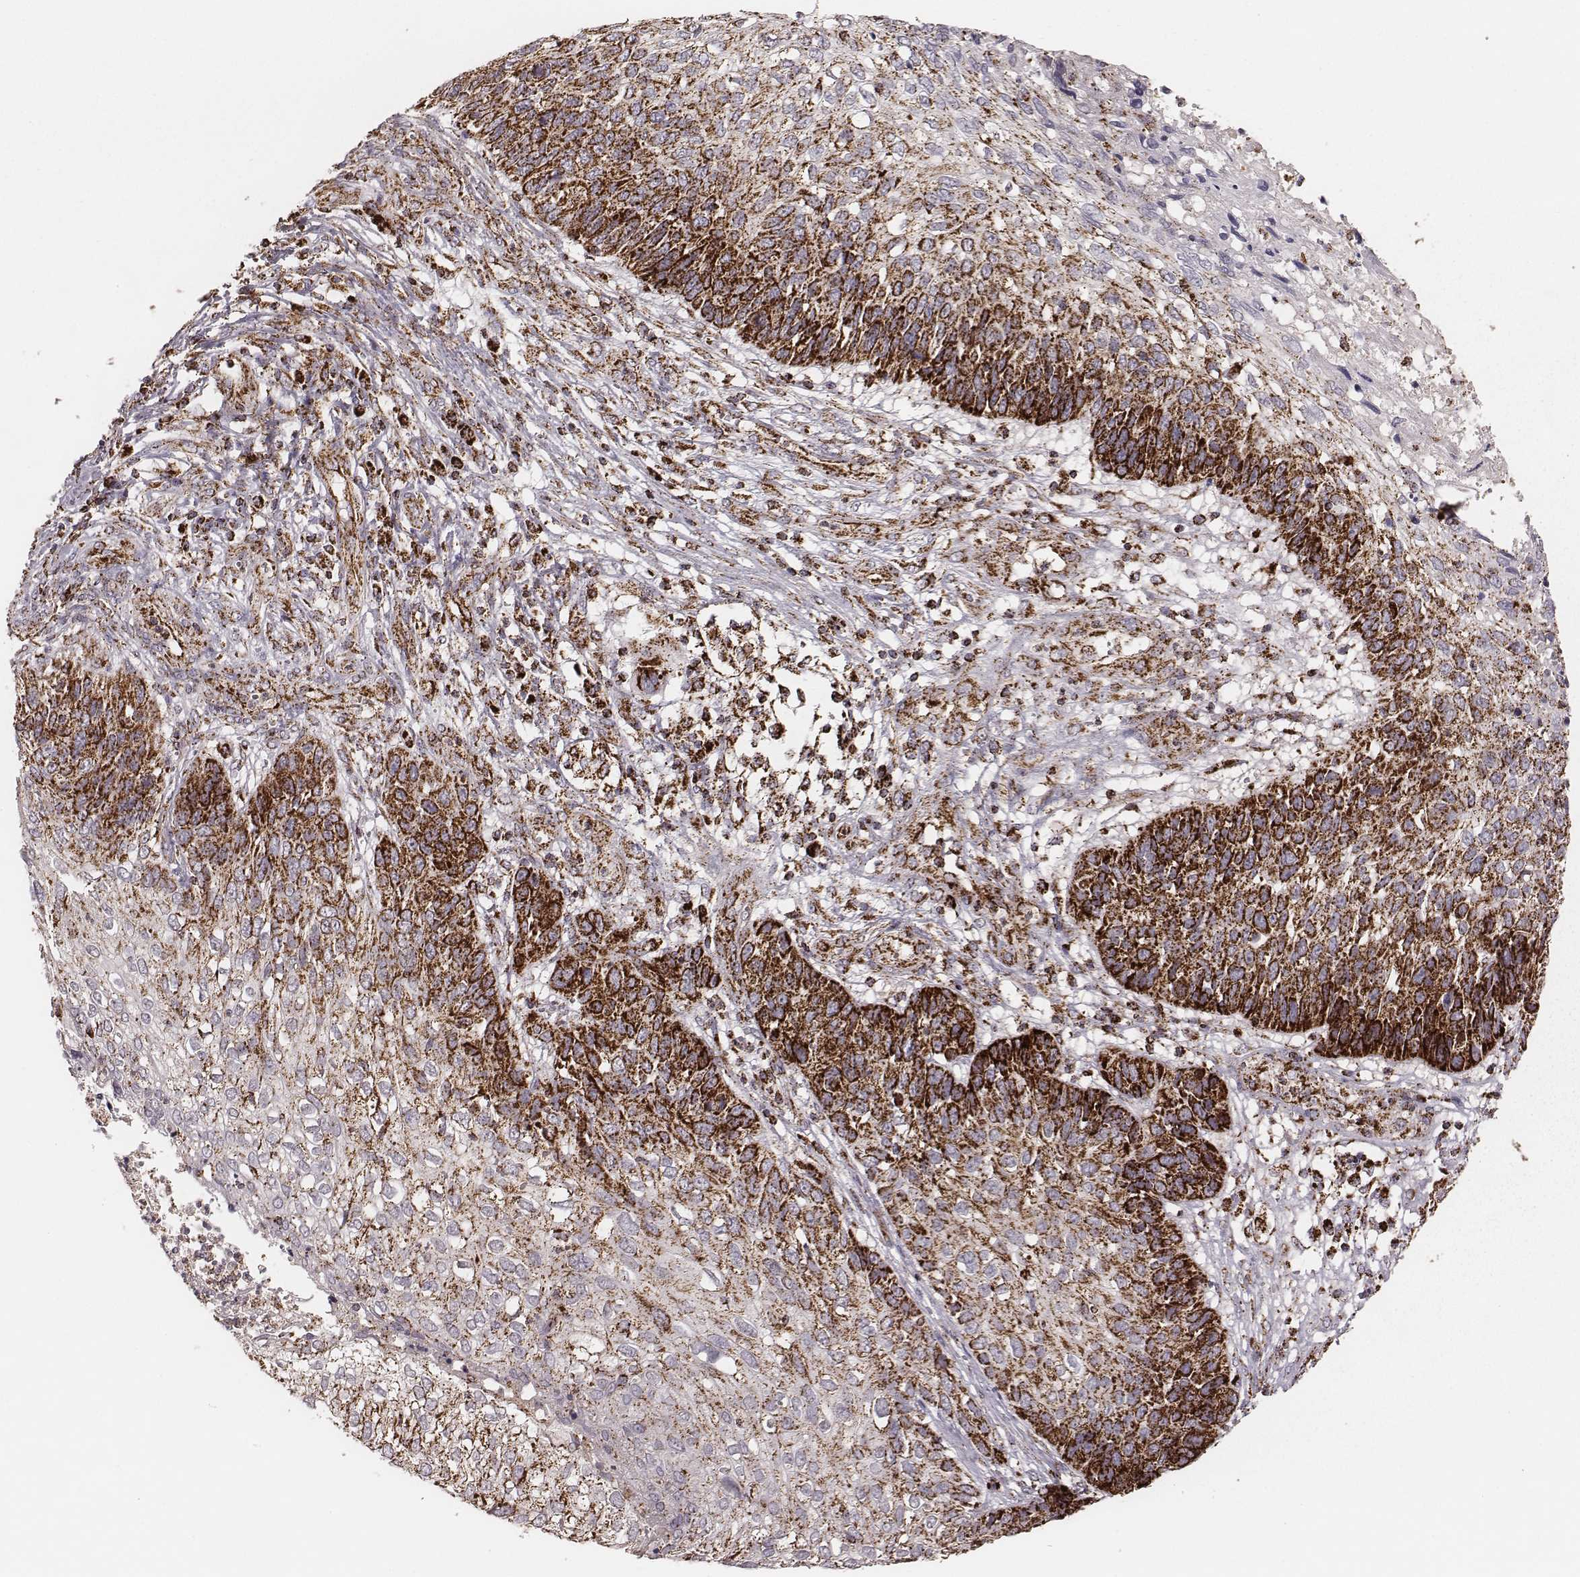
{"staining": {"intensity": "strong", "quantity": "25%-75%", "location": "cytoplasmic/membranous"}, "tissue": "skin cancer", "cell_type": "Tumor cells", "image_type": "cancer", "snomed": [{"axis": "morphology", "description": "Squamous cell carcinoma, NOS"}, {"axis": "topography", "description": "Skin"}], "caption": "Strong cytoplasmic/membranous protein staining is seen in about 25%-75% of tumor cells in skin squamous cell carcinoma. (DAB (3,3'-diaminobenzidine) = brown stain, brightfield microscopy at high magnification).", "gene": "TUFM", "patient": {"sex": "male", "age": 92}}